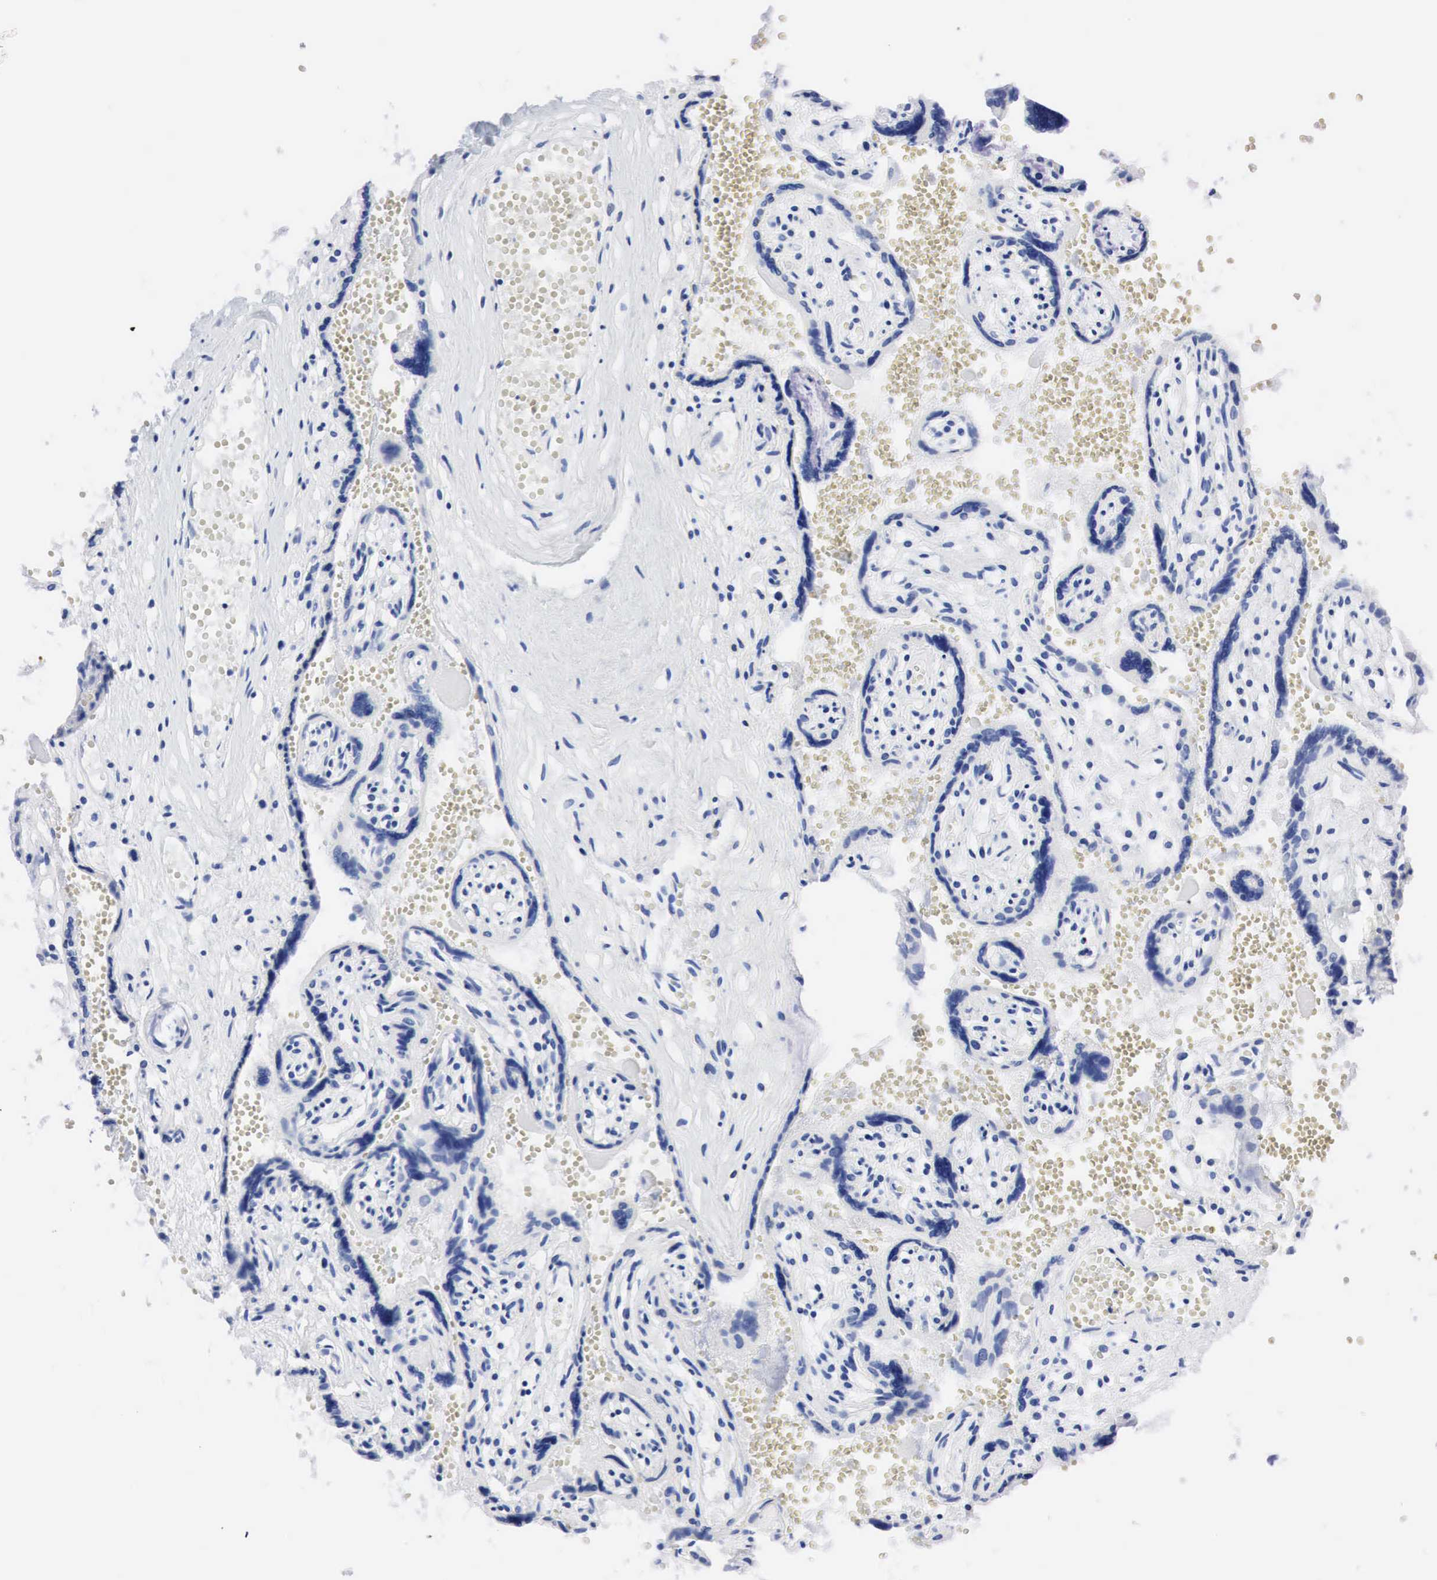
{"staining": {"intensity": "negative", "quantity": "none", "location": "none"}, "tissue": "placenta", "cell_type": "Decidual cells", "image_type": "normal", "snomed": [{"axis": "morphology", "description": "Normal tissue, NOS"}, {"axis": "topography", "description": "Placenta"}], "caption": "Immunohistochemistry histopathology image of normal placenta: placenta stained with DAB (3,3'-diaminobenzidine) displays no significant protein expression in decidual cells. (Immunohistochemistry (ihc), brightfield microscopy, high magnification).", "gene": "PTH", "patient": {"sex": "female", "age": 40}}